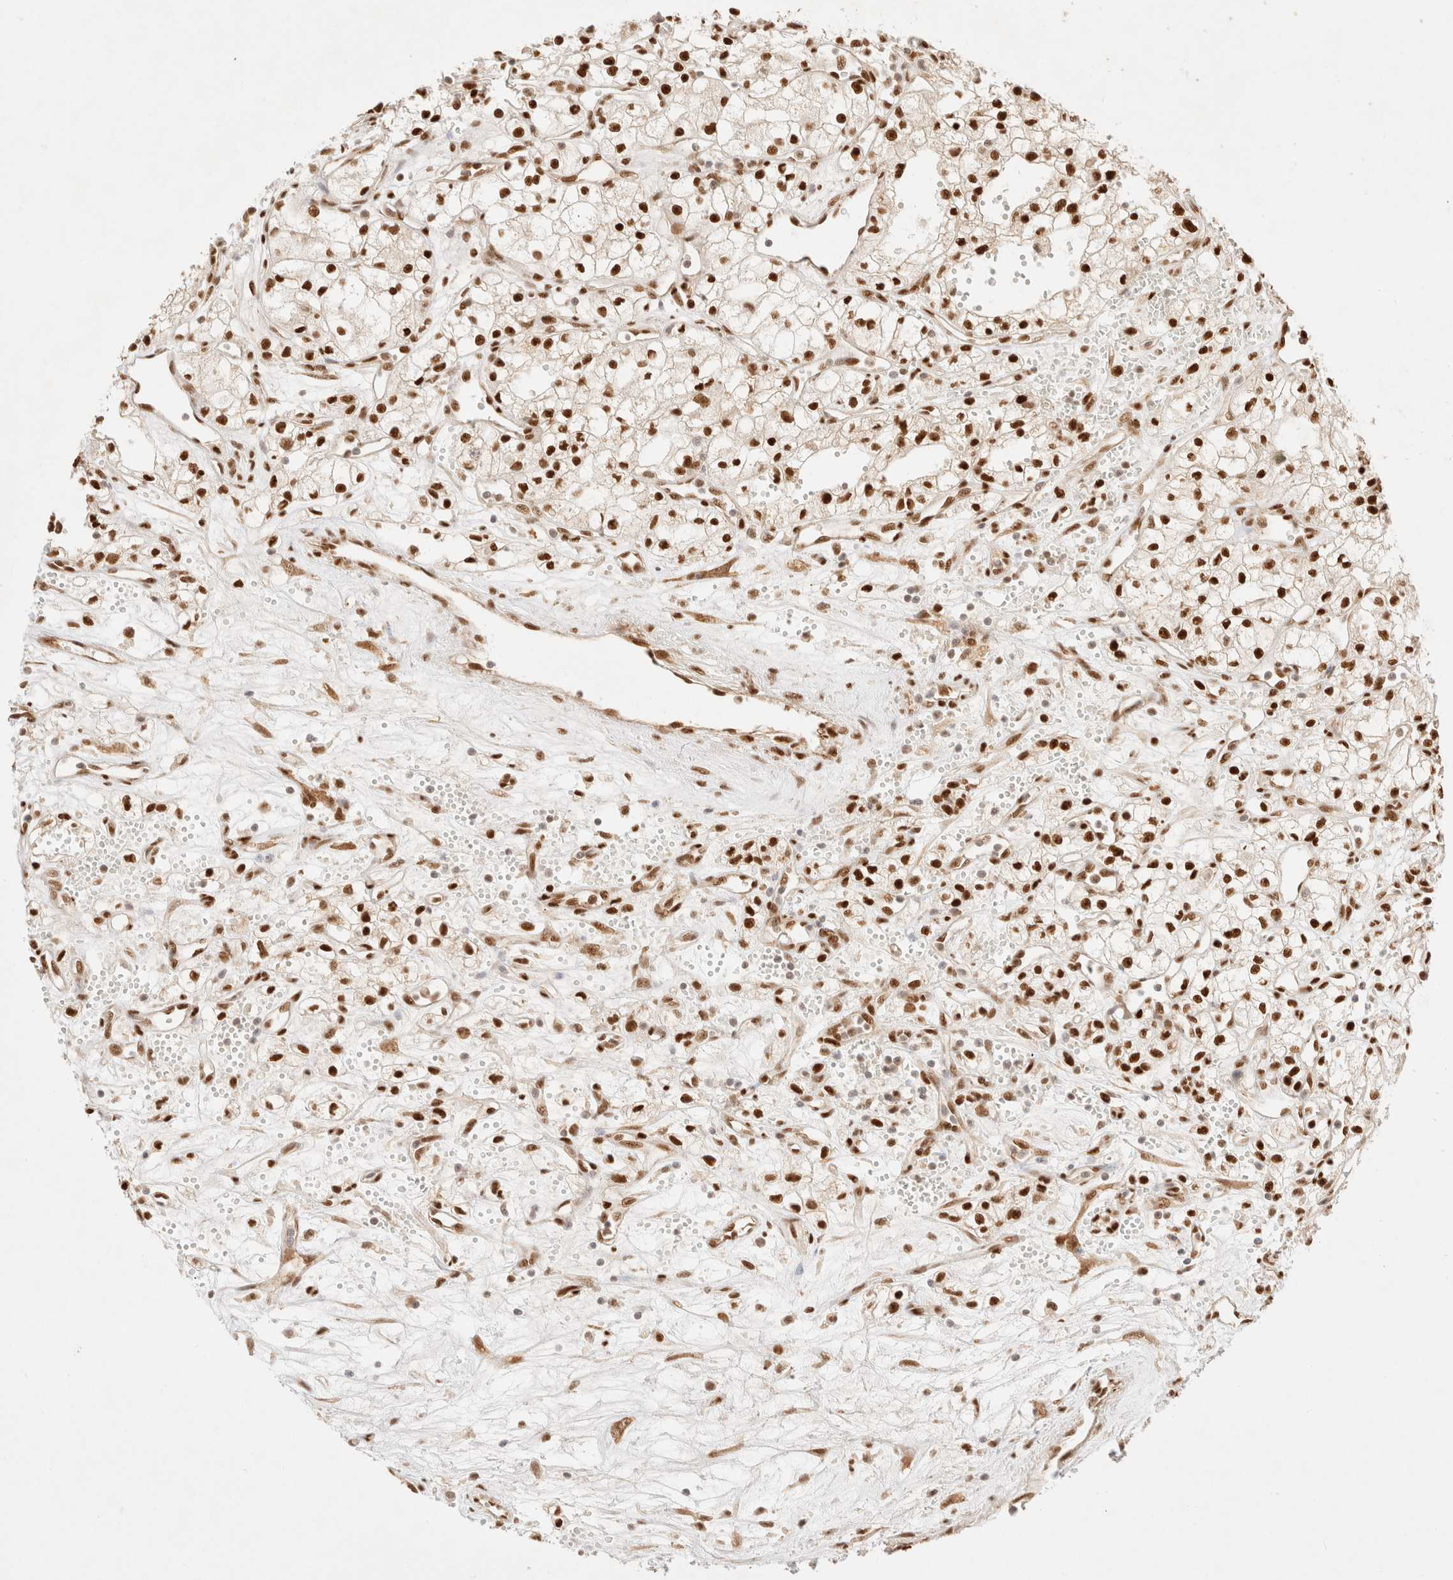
{"staining": {"intensity": "strong", "quantity": ">75%", "location": "nuclear"}, "tissue": "renal cancer", "cell_type": "Tumor cells", "image_type": "cancer", "snomed": [{"axis": "morphology", "description": "Adenocarcinoma, NOS"}, {"axis": "topography", "description": "Kidney"}], "caption": "Immunohistochemistry (DAB) staining of adenocarcinoma (renal) reveals strong nuclear protein positivity in approximately >75% of tumor cells.", "gene": "ZNF768", "patient": {"sex": "male", "age": 59}}